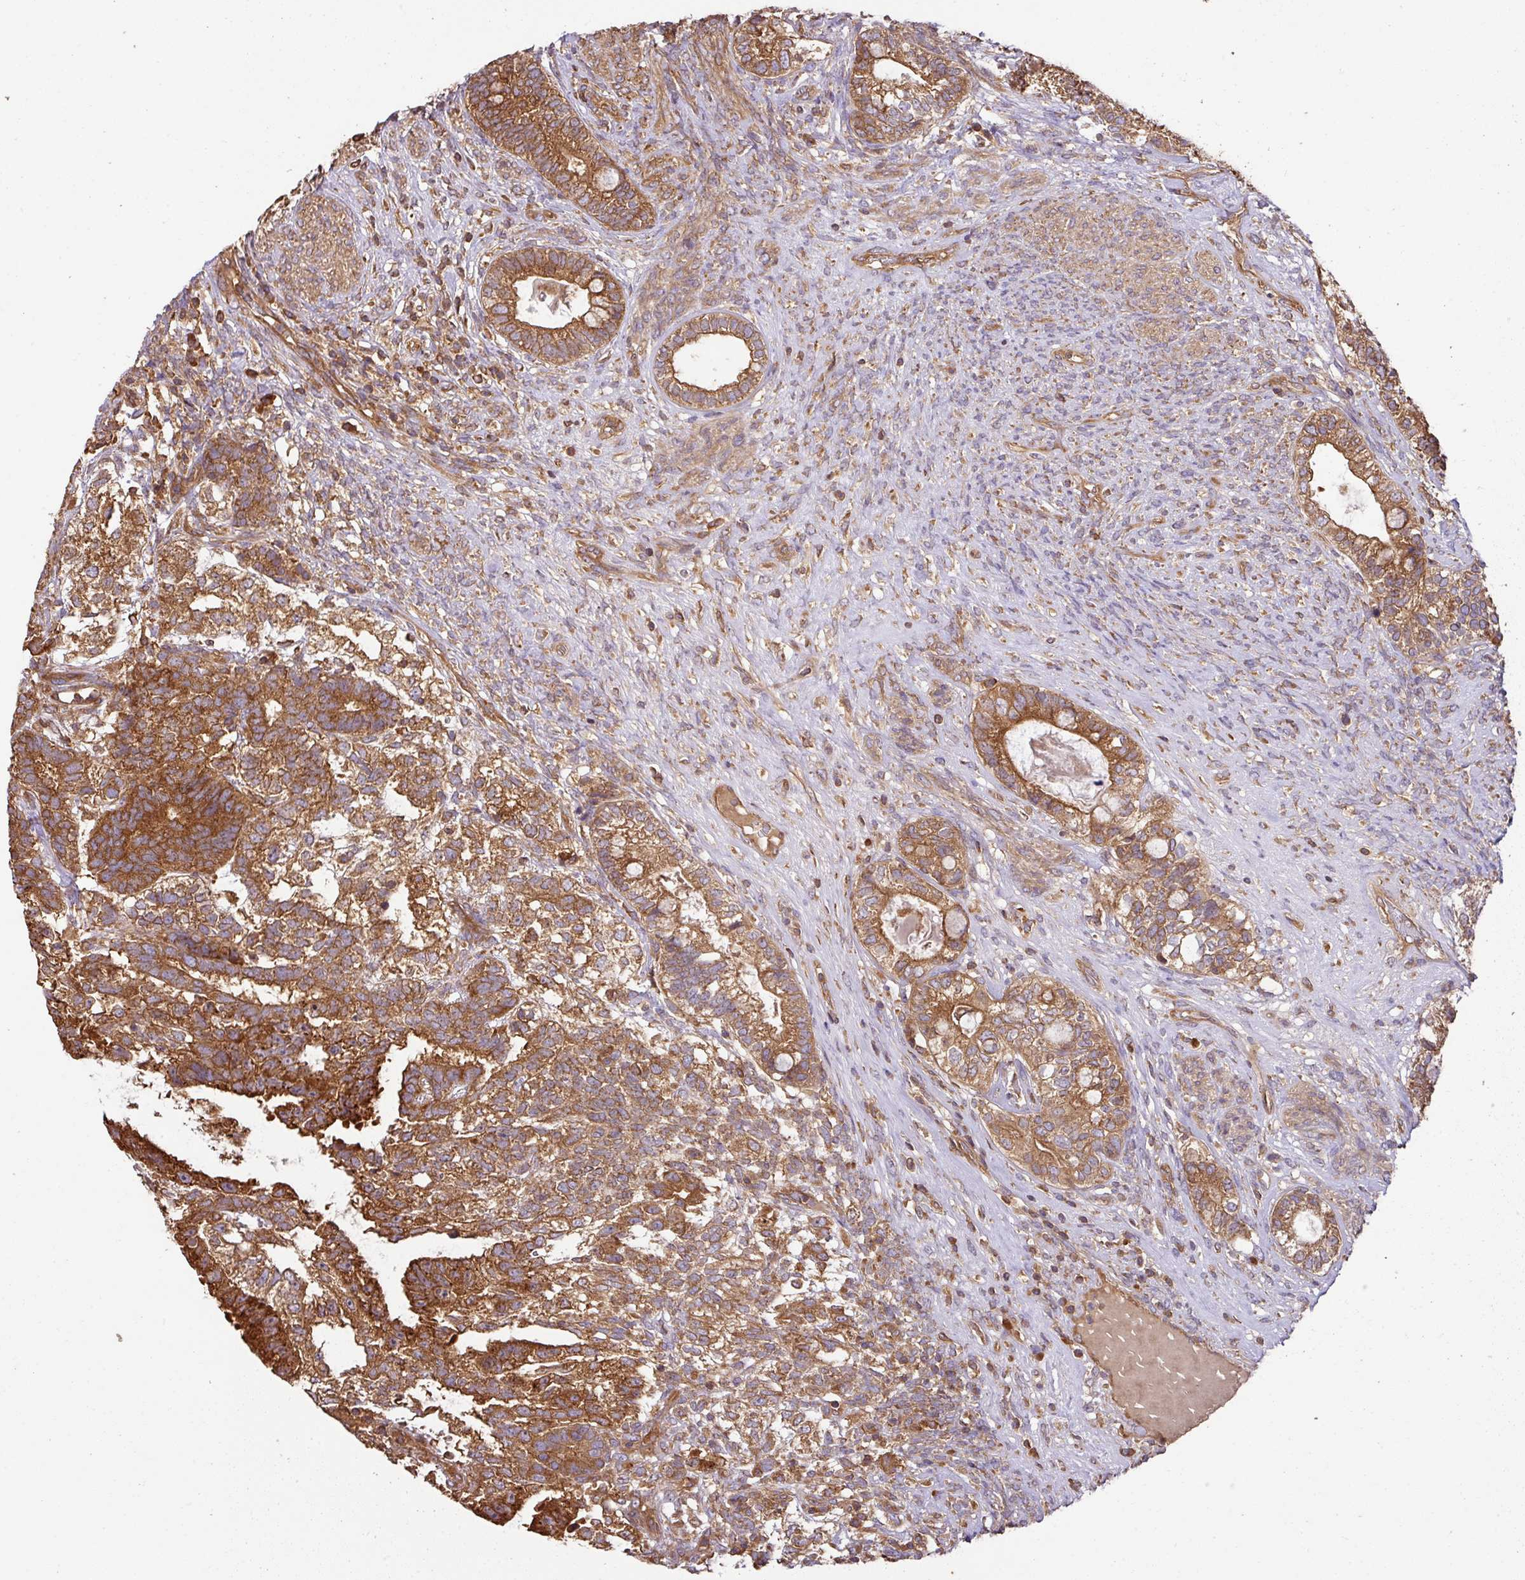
{"staining": {"intensity": "strong", "quantity": ">75%", "location": "cytoplasmic/membranous"}, "tissue": "testis cancer", "cell_type": "Tumor cells", "image_type": "cancer", "snomed": [{"axis": "morphology", "description": "Seminoma, NOS"}, {"axis": "morphology", "description": "Carcinoma, Embryonal, NOS"}, {"axis": "topography", "description": "Testis"}], "caption": "Protein expression analysis of embryonal carcinoma (testis) shows strong cytoplasmic/membranous staining in approximately >75% of tumor cells.", "gene": "GSPT1", "patient": {"sex": "male", "age": 41}}